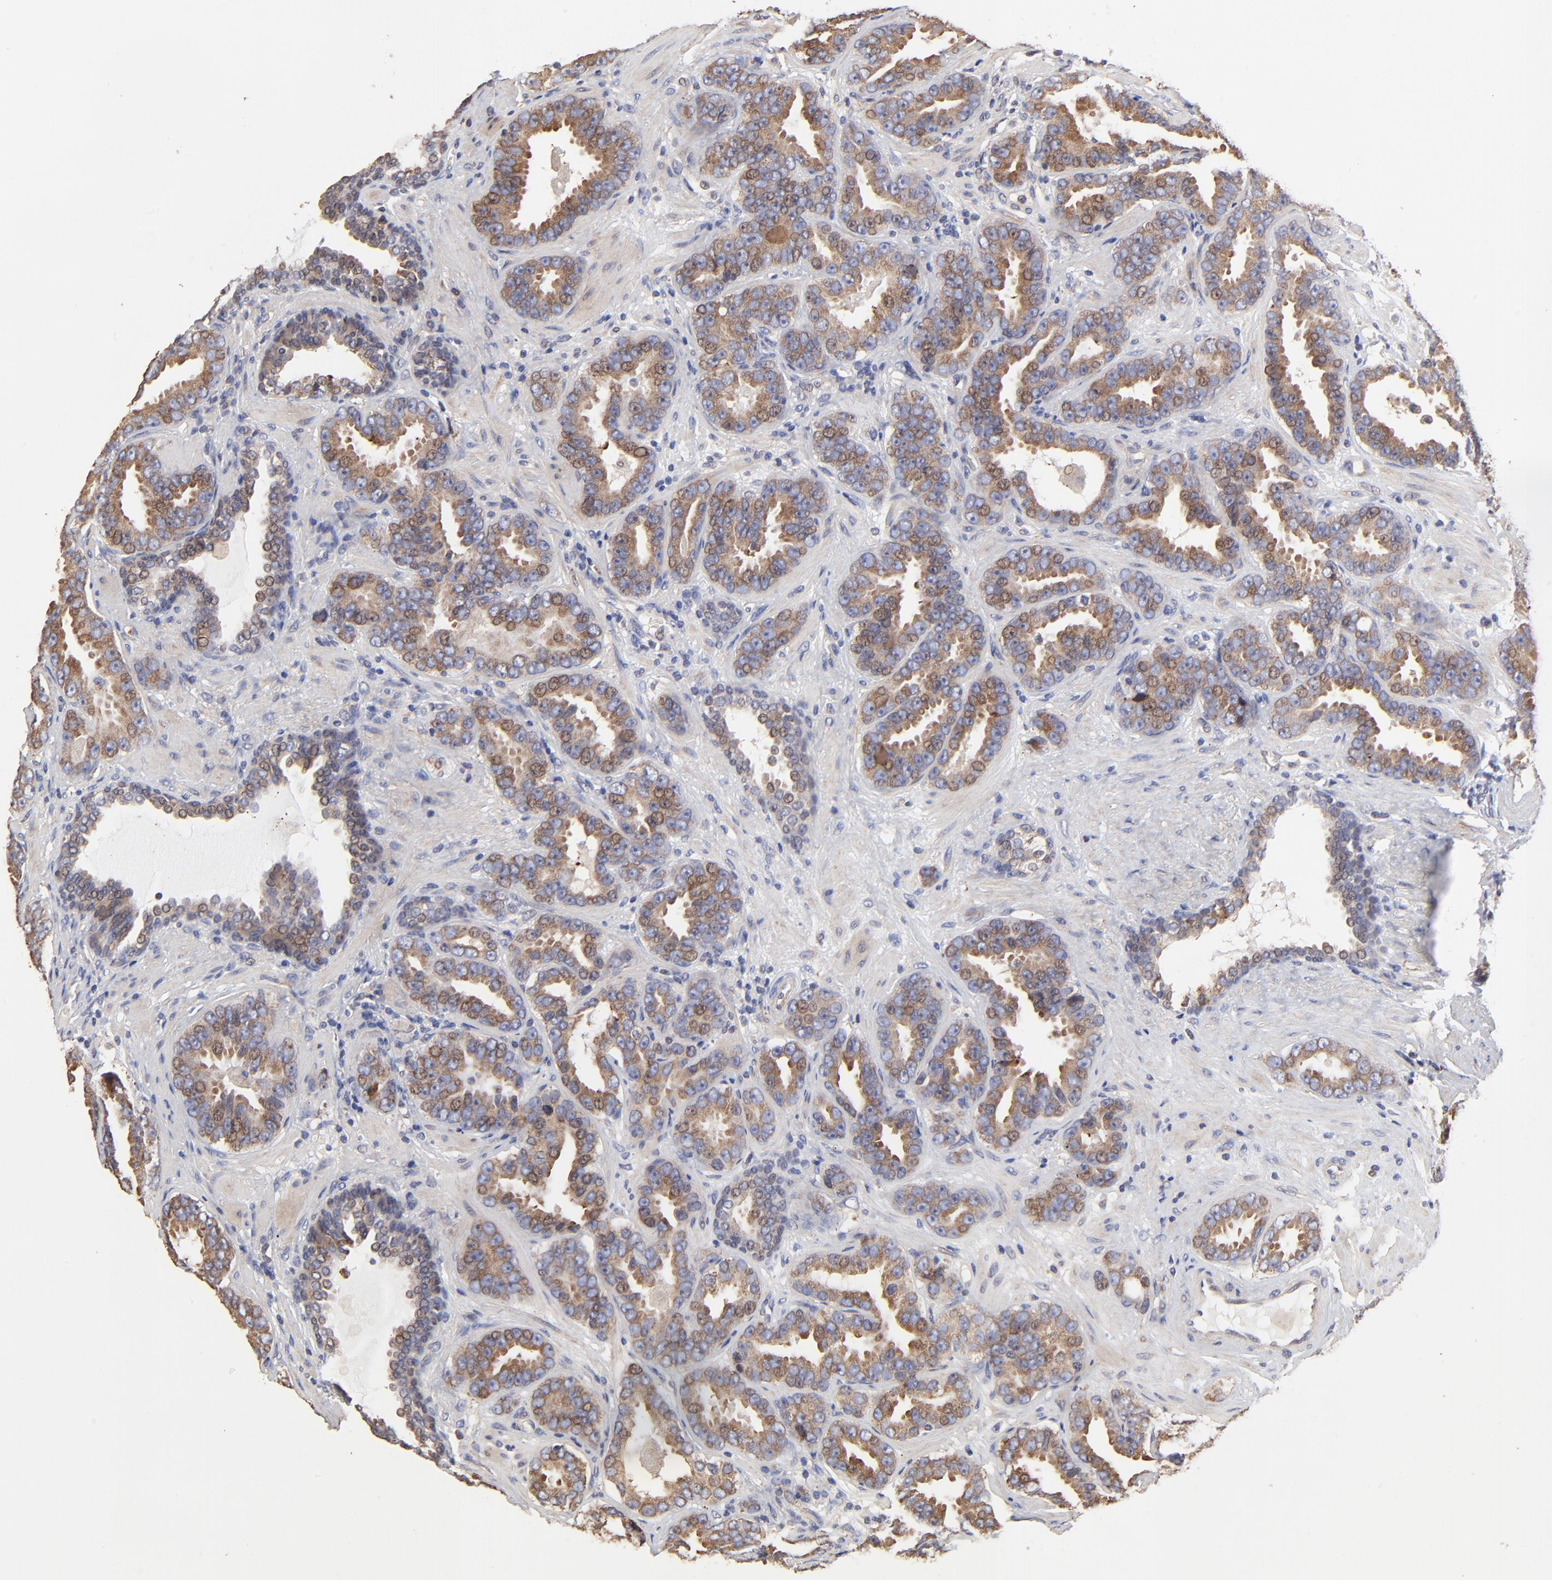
{"staining": {"intensity": "moderate", "quantity": ">75%", "location": "cytoplasmic/membranous"}, "tissue": "prostate cancer", "cell_type": "Tumor cells", "image_type": "cancer", "snomed": [{"axis": "morphology", "description": "Adenocarcinoma, Low grade"}, {"axis": "topography", "description": "Prostate"}], "caption": "About >75% of tumor cells in human low-grade adenocarcinoma (prostate) demonstrate moderate cytoplasmic/membranous protein positivity as visualized by brown immunohistochemical staining.", "gene": "ELP2", "patient": {"sex": "male", "age": 59}}